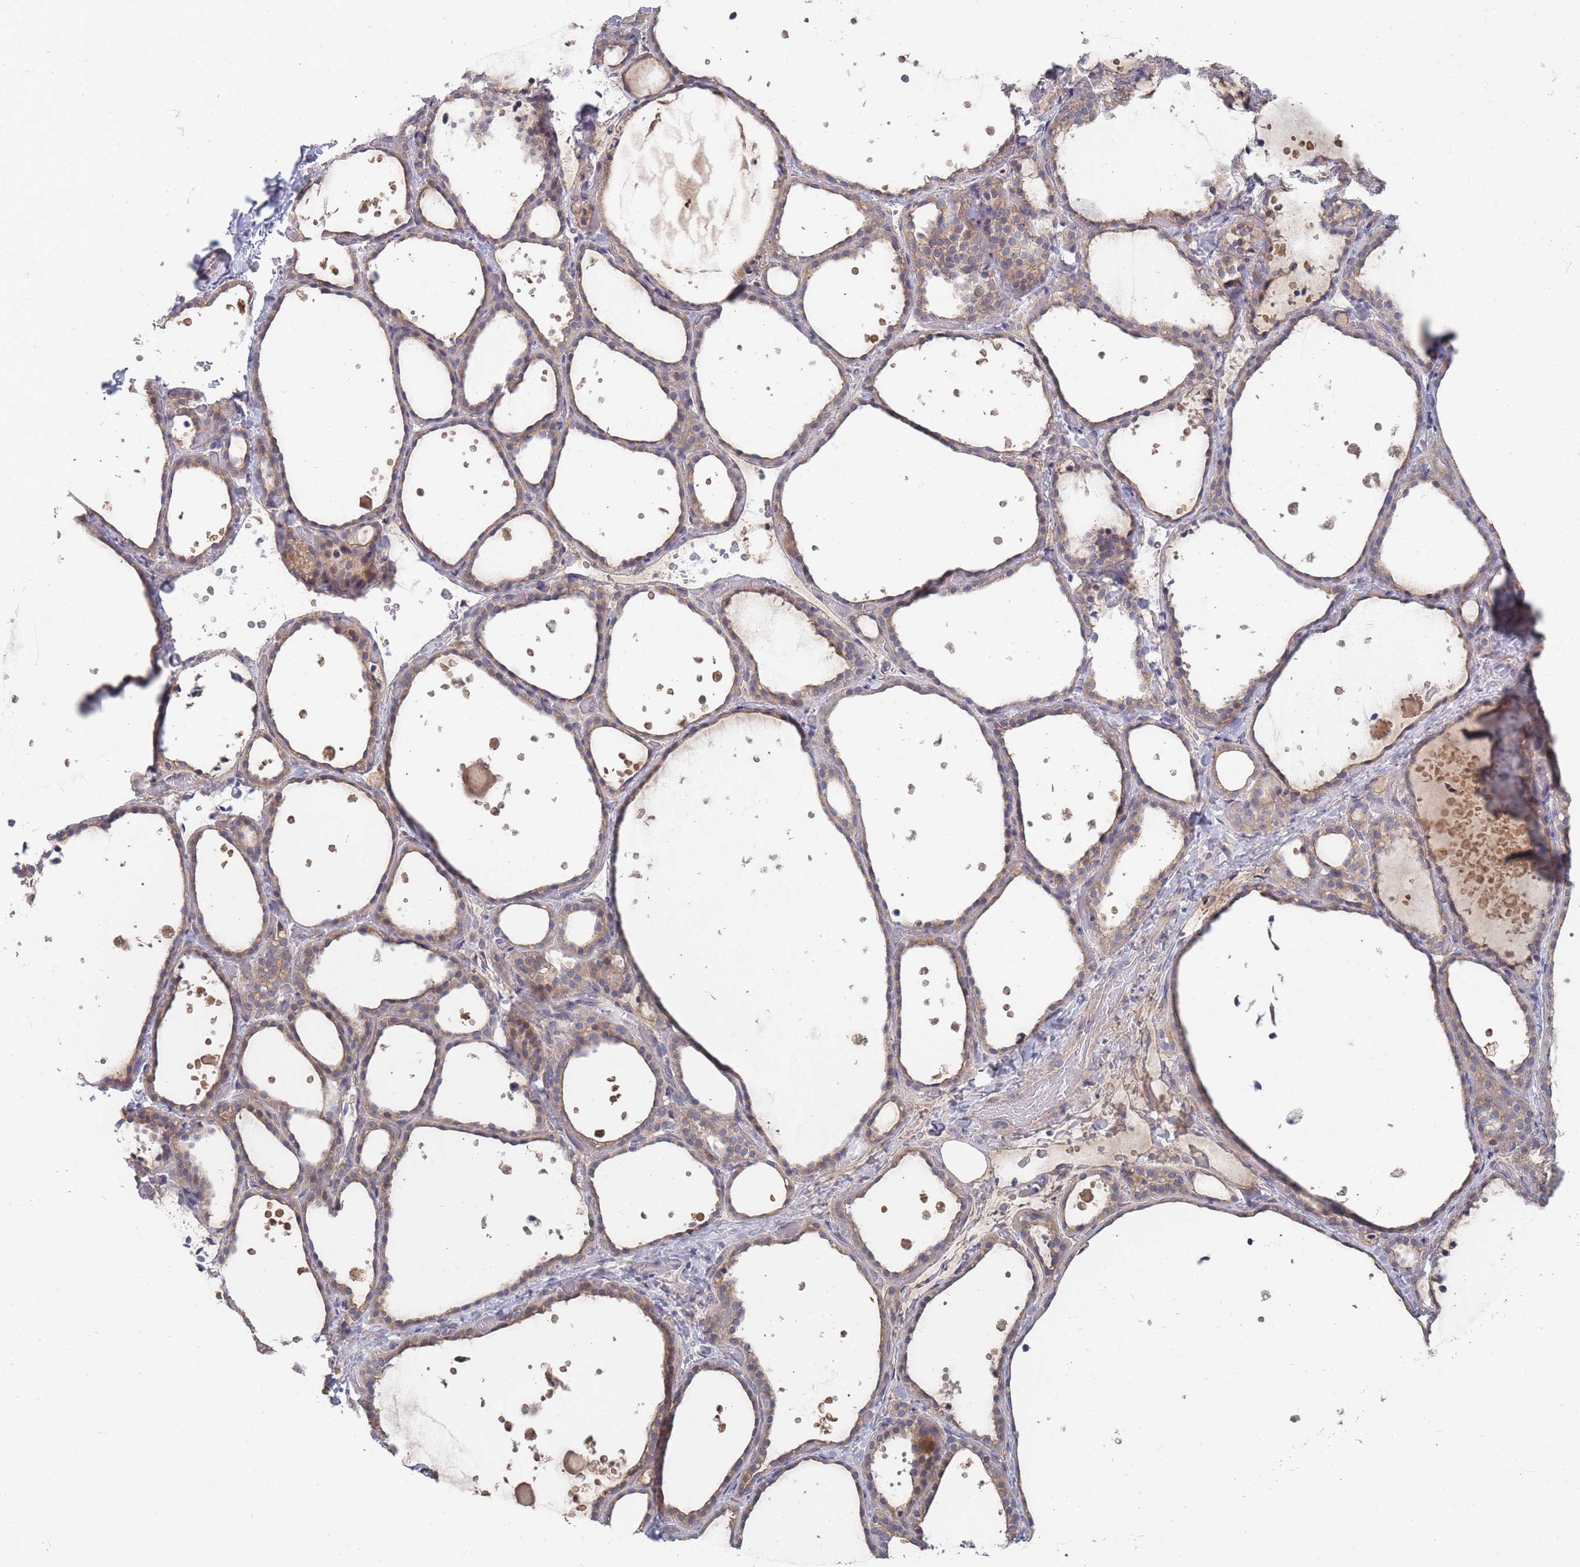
{"staining": {"intensity": "moderate", "quantity": "25%-75%", "location": "cytoplasmic/membranous"}, "tissue": "thyroid gland", "cell_type": "Glandular cells", "image_type": "normal", "snomed": [{"axis": "morphology", "description": "Normal tissue, NOS"}, {"axis": "topography", "description": "Thyroid gland"}], "caption": "Protein expression analysis of normal human thyroid gland reveals moderate cytoplasmic/membranous positivity in approximately 25%-75% of glandular cells.", "gene": "SLC35F5", "patient": {"sex": "female", "age": 44}}